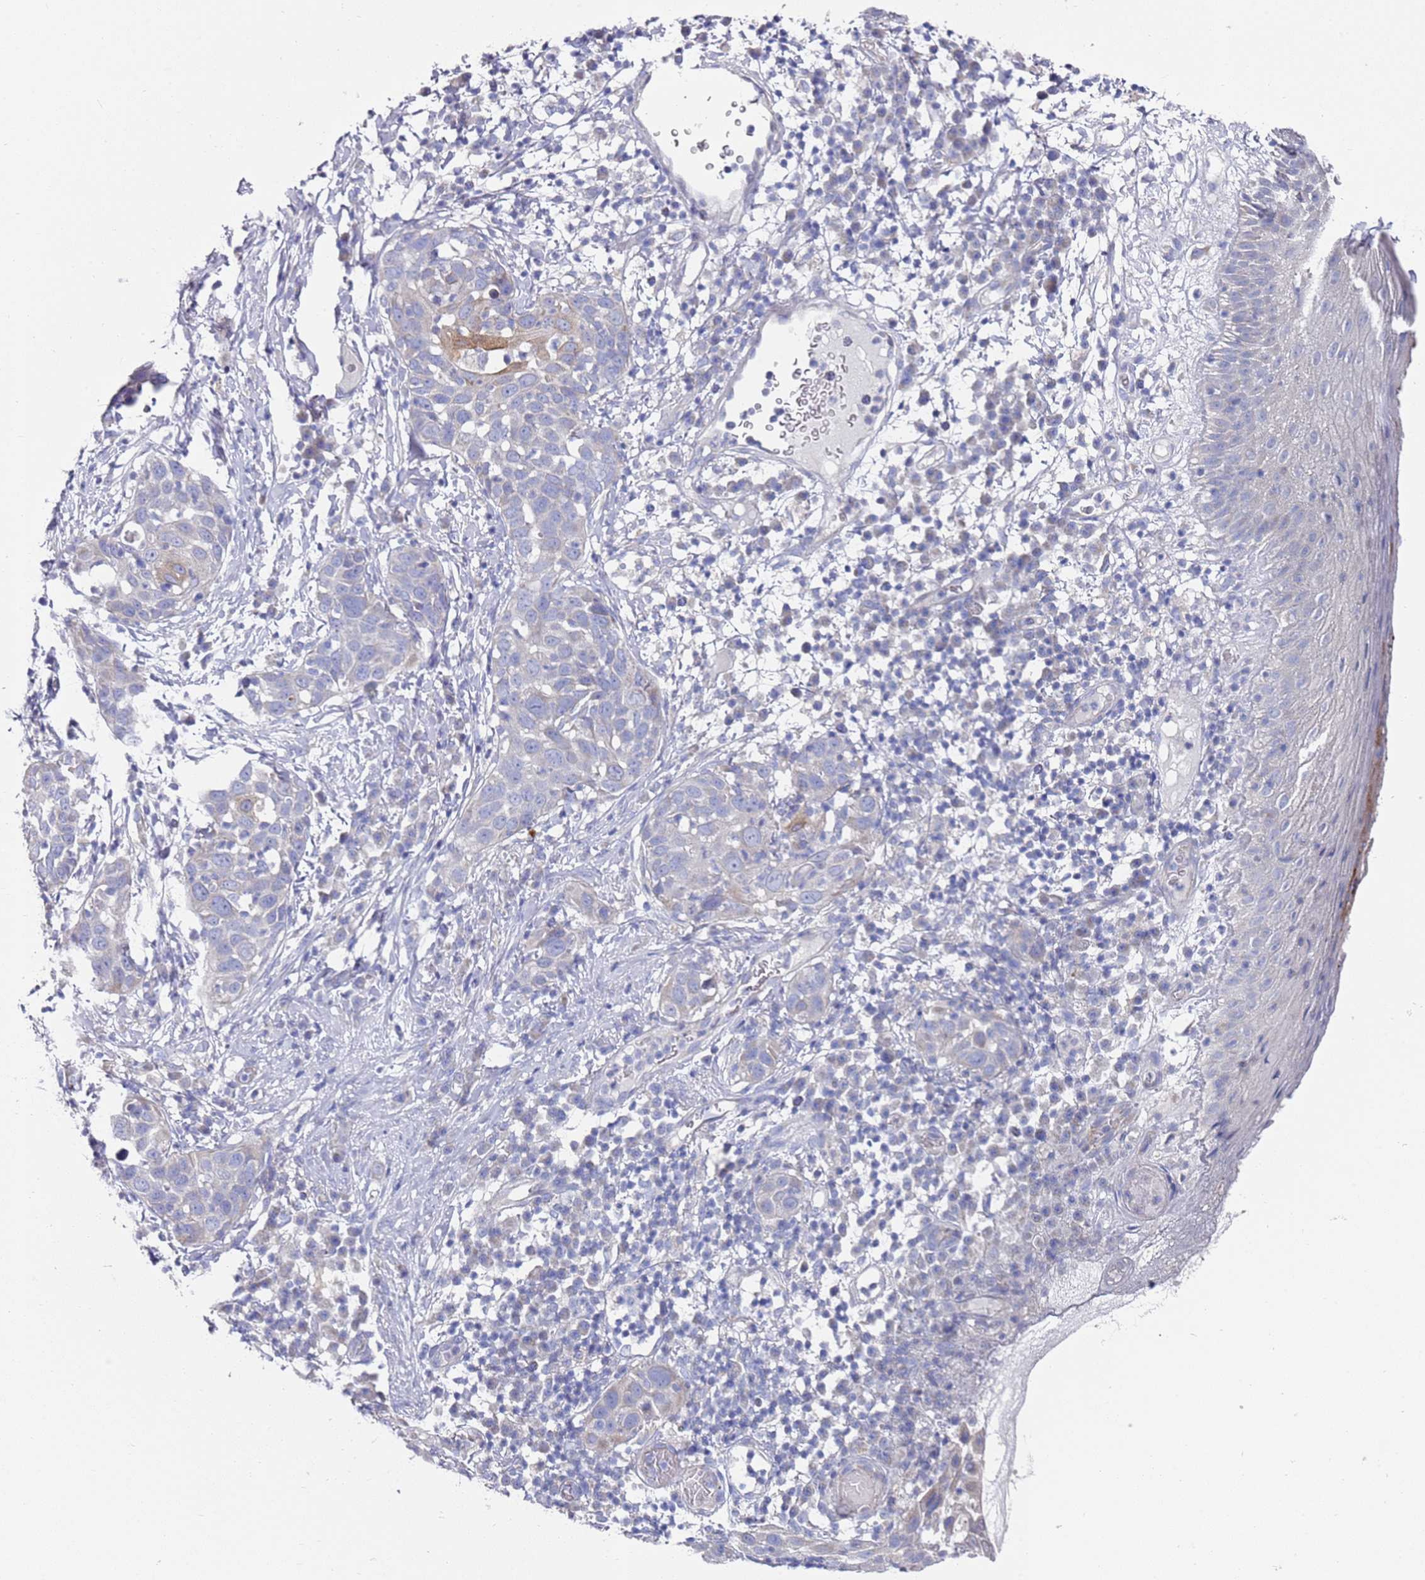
{"staining": {"intensity": "negative", "quantity": "none", "location": "none"}, "tissue": "skin cancer", "cell_type": "Tumor cells", "image_type": "cancer", "snomed": [{"axis": "morphology", "description": "Squamous cell carcinoma, NOS"}, {"axis": "topography", "description": "Skin"}], "caption": "Photomicrograph shows no protein staining in tumor cells of squamous cell carcinoma (skin) tissue.", "gene": "SCAPER", "patient": {"sex": "female", "age": 44}}